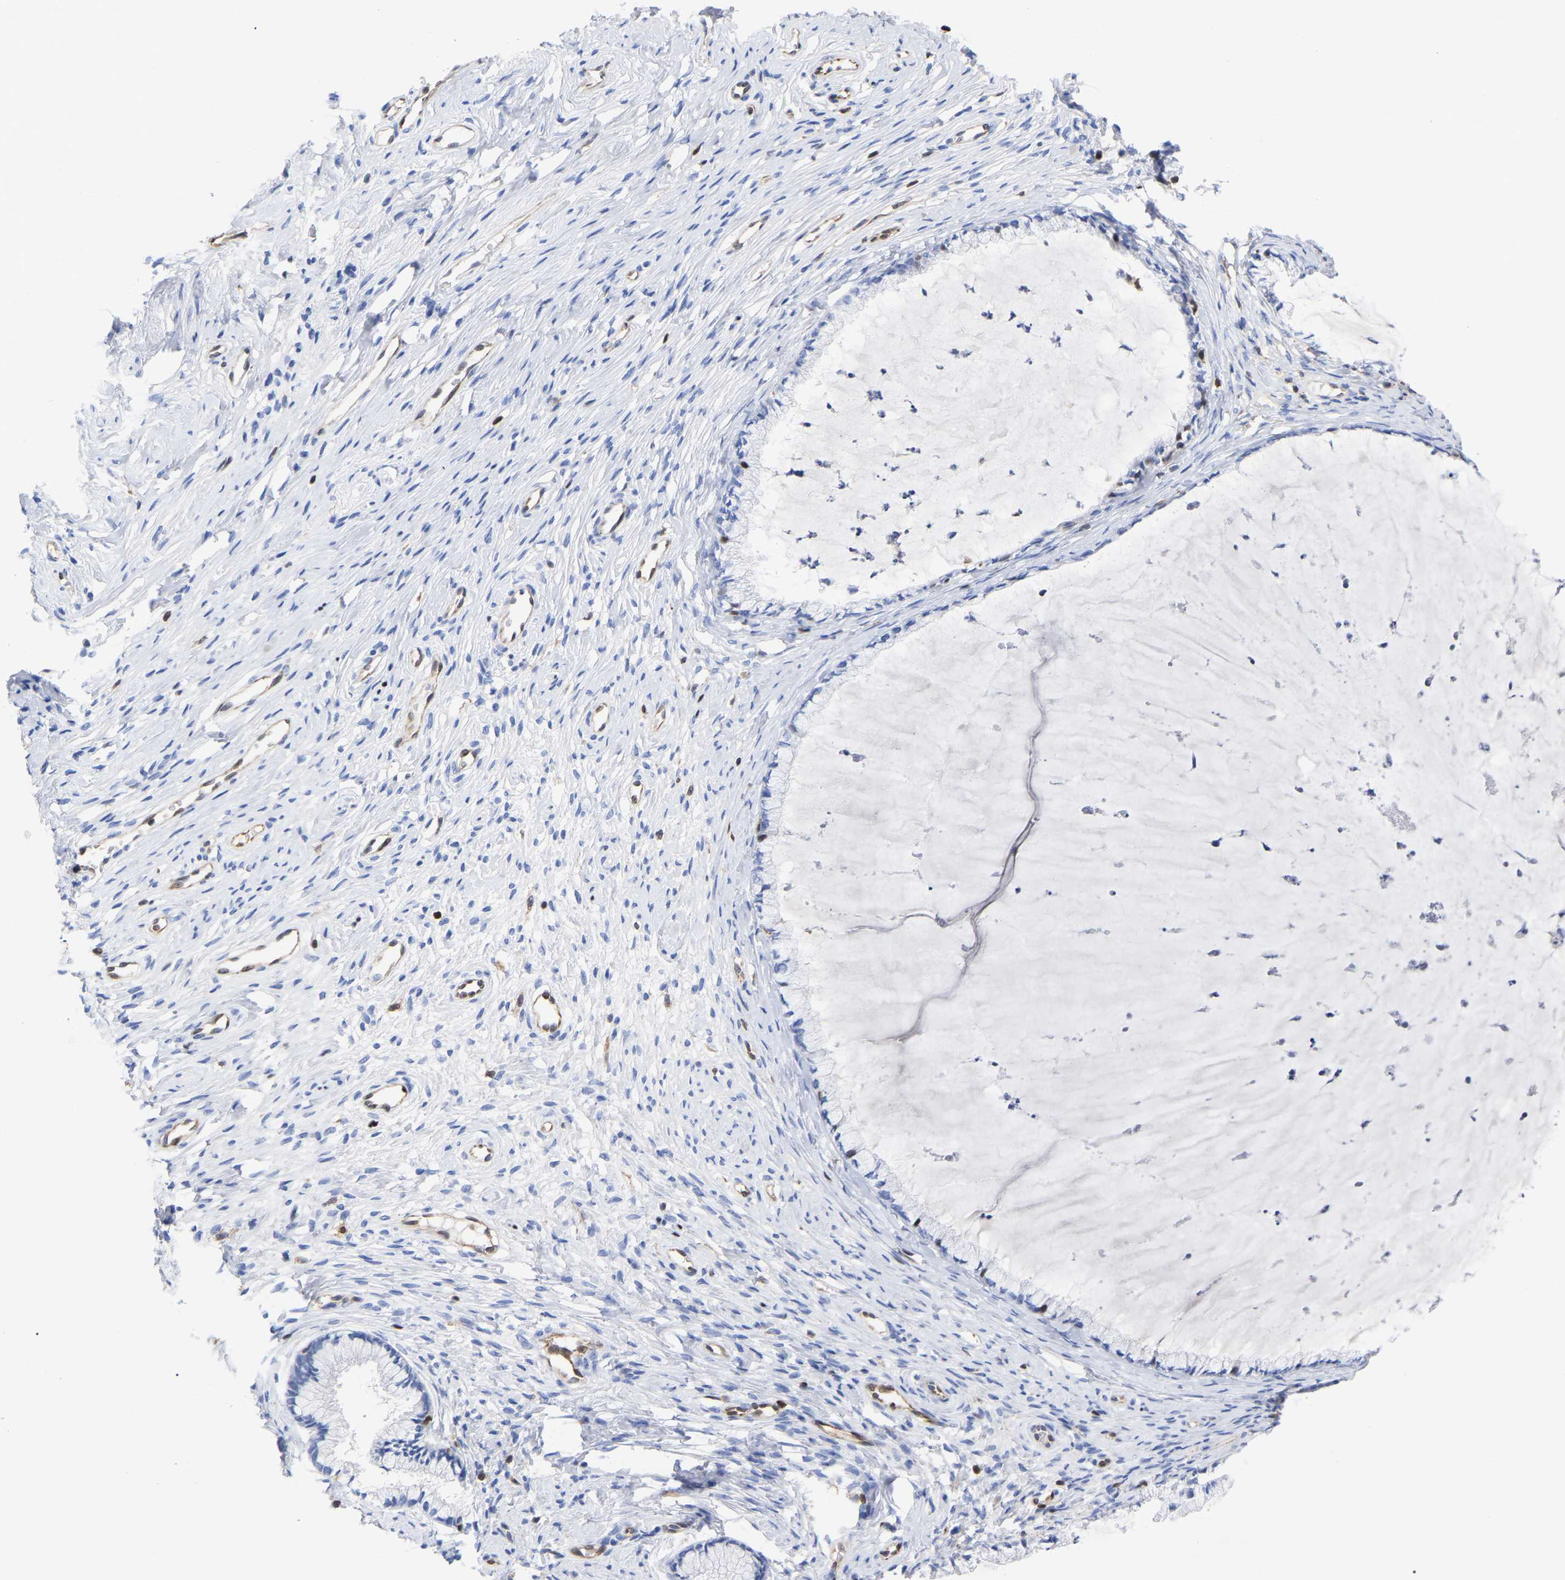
{"staining": {"intensity": "negative", "quantity": "none", "location": "none"}, "tissue": "cervix", "cell_type": "Glandular cells", "image_type": "normal", "snomed": [{"axis": "morphology", "description": "Normal tissue, NOS"}, {"axis": "topography", "description": "Cervix"}], "caption": "Glandular cells are negative for brown protein staining in unremarkable cervix. (DAB IHC visualized using brightfield microscopy, high magnification).", "gene": "GIMAP4", "patient": {"sex": "female", "age": 77}}